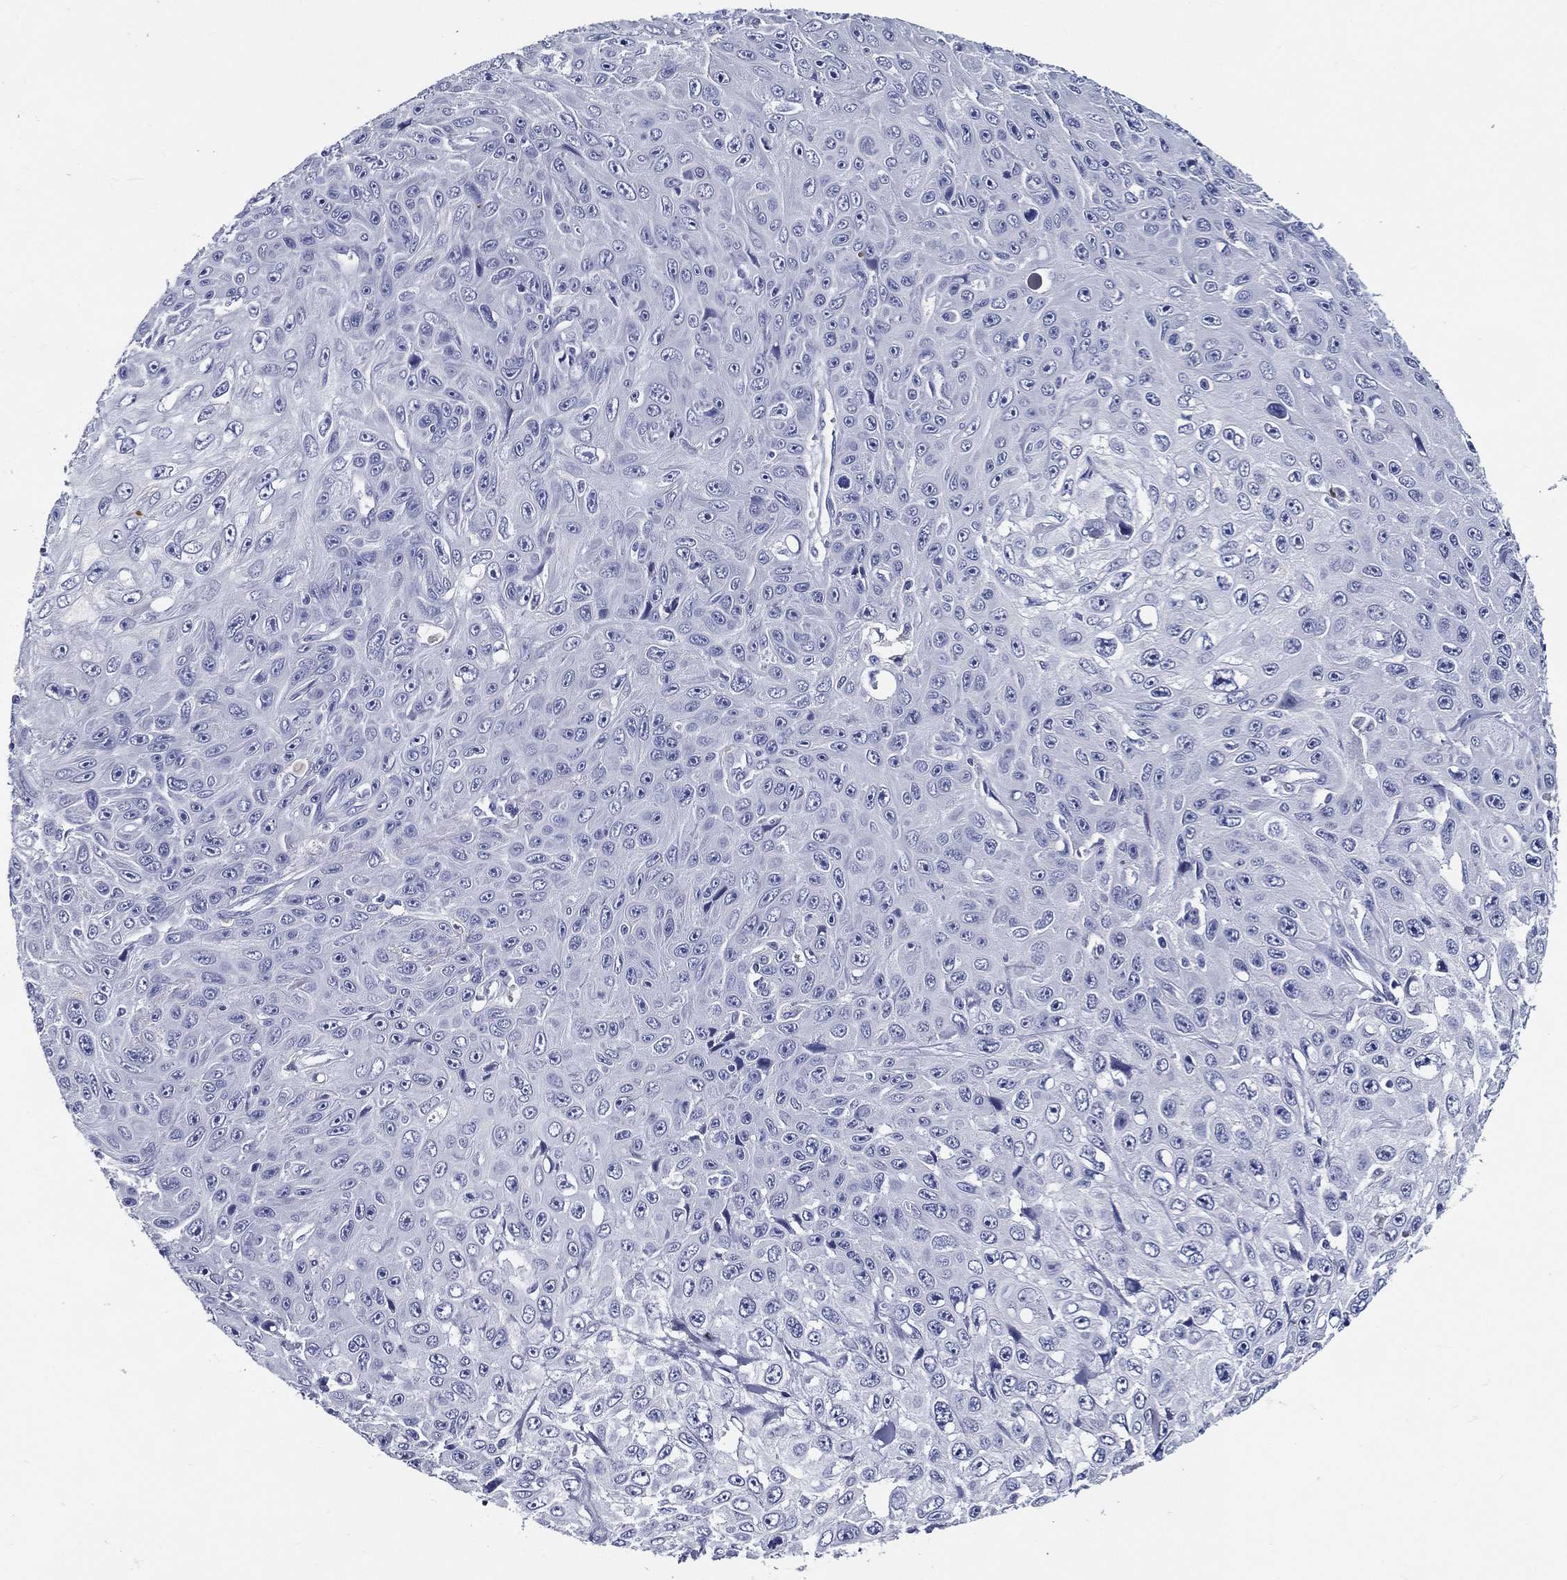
{"staining": {"intensity": "negative", "quantity": "none", "location": "none"}, "tissue": "skin cancer", "cell_type": "Tumor cells", "image_type": "cancer", "snomed": [{"axis": "morphology", "description": "Squamous cell carcinoma, NOS"}, {"axis": "topography", "description": "Skin"}], "caption": "IHC of human skin cancer (squamous cell carcinoma) reveals no staining in tumor cells.", "gene": "ACE2", "patient": {"sex": "male", "age": 82}}